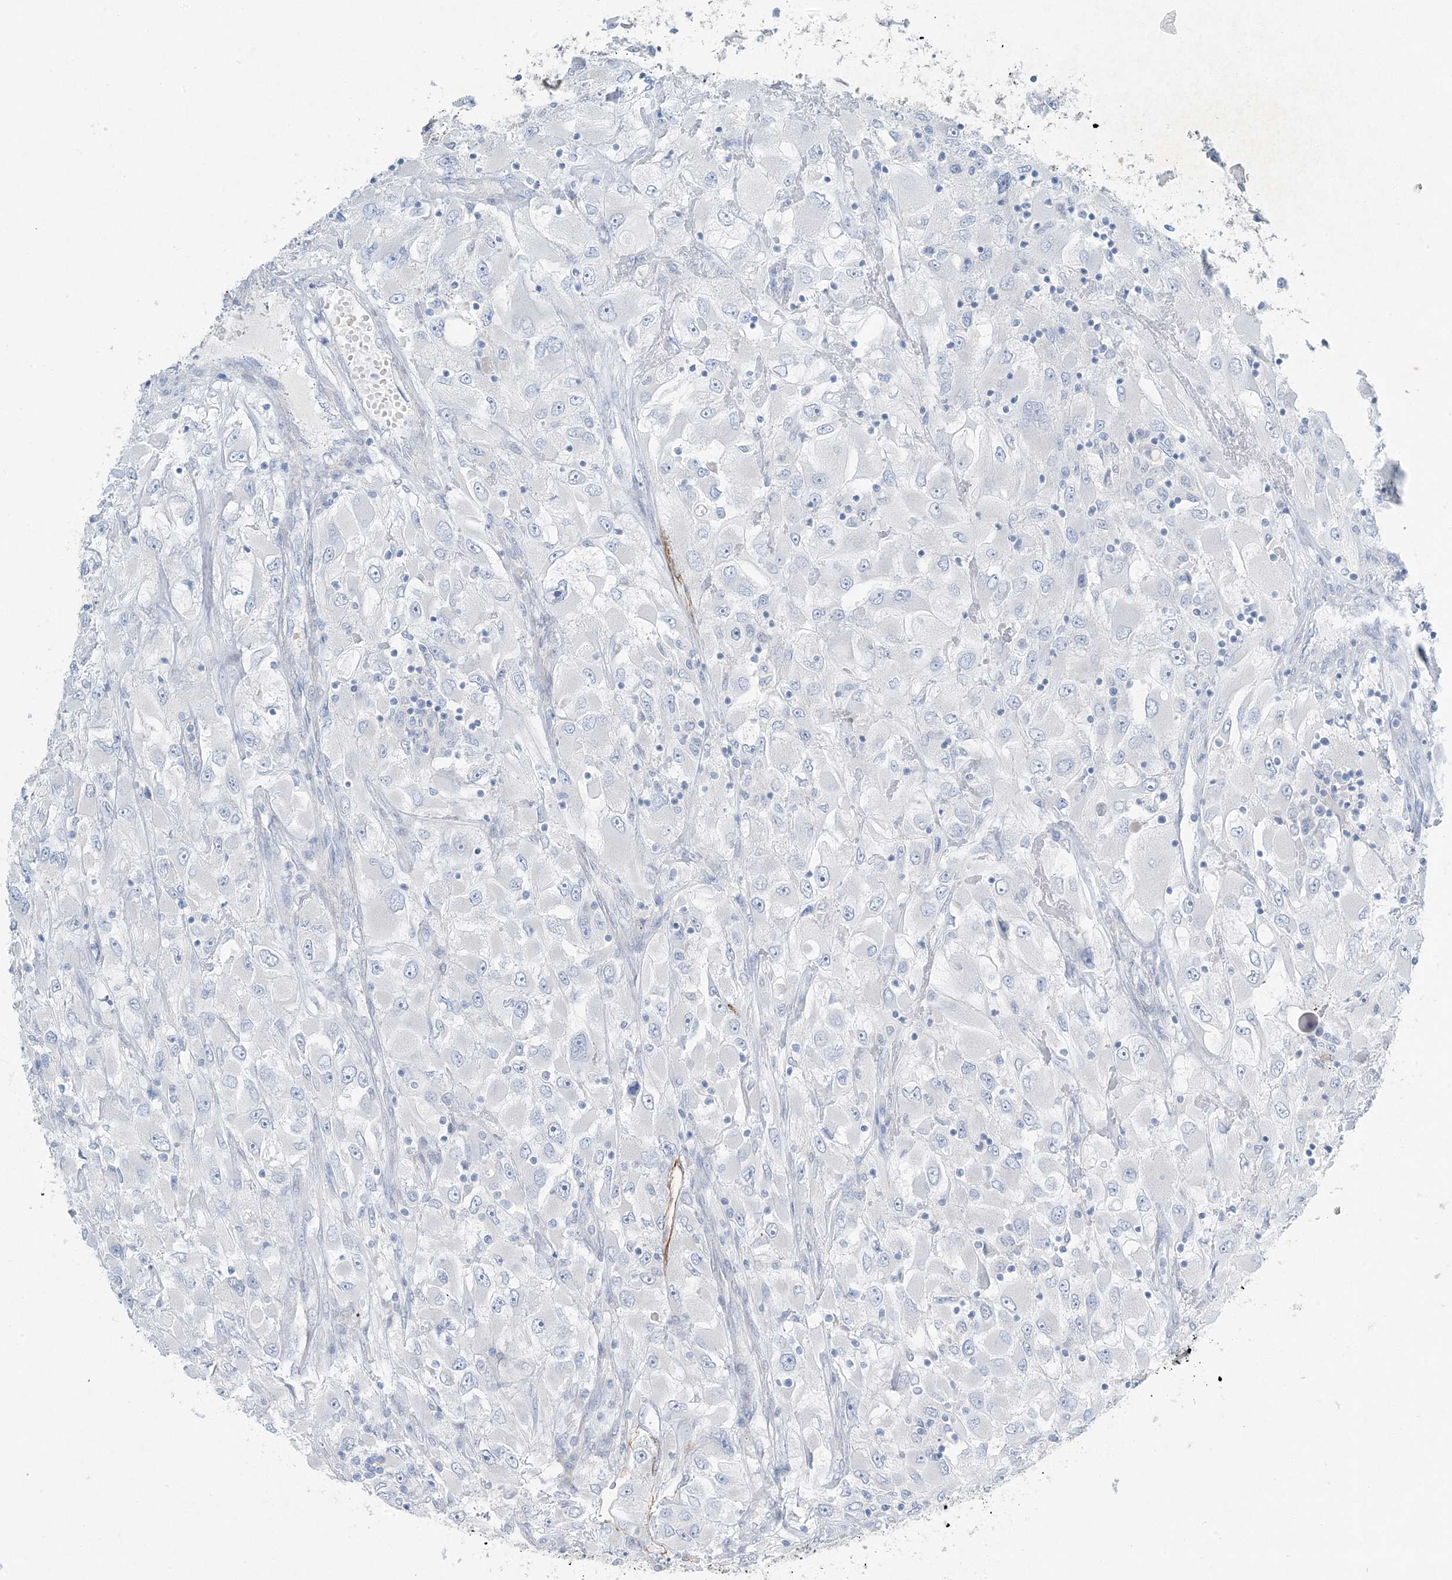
{"staining": {"intensity": "negative", "quantity": "none", "location": "none"}, "tissue": "renal cancer", "cell_type": "Tumor cells", "image_type": "cancer", "snomed": [{"axis": "morphology", "description": "Adenocarcinoma, NOS"}, {"axis": "topography", "description": "Kidney"}], "caption": "Tumor cells are negative for brown protein staining in adenocarcinoma (renal). Brightfield microscopy of immunohistochemistry stained with DAB (brown) and hematoxylin (blue), captured at high magnification.", "gene": "PGM5", "patient": {"sex": "female", "age": 52}}